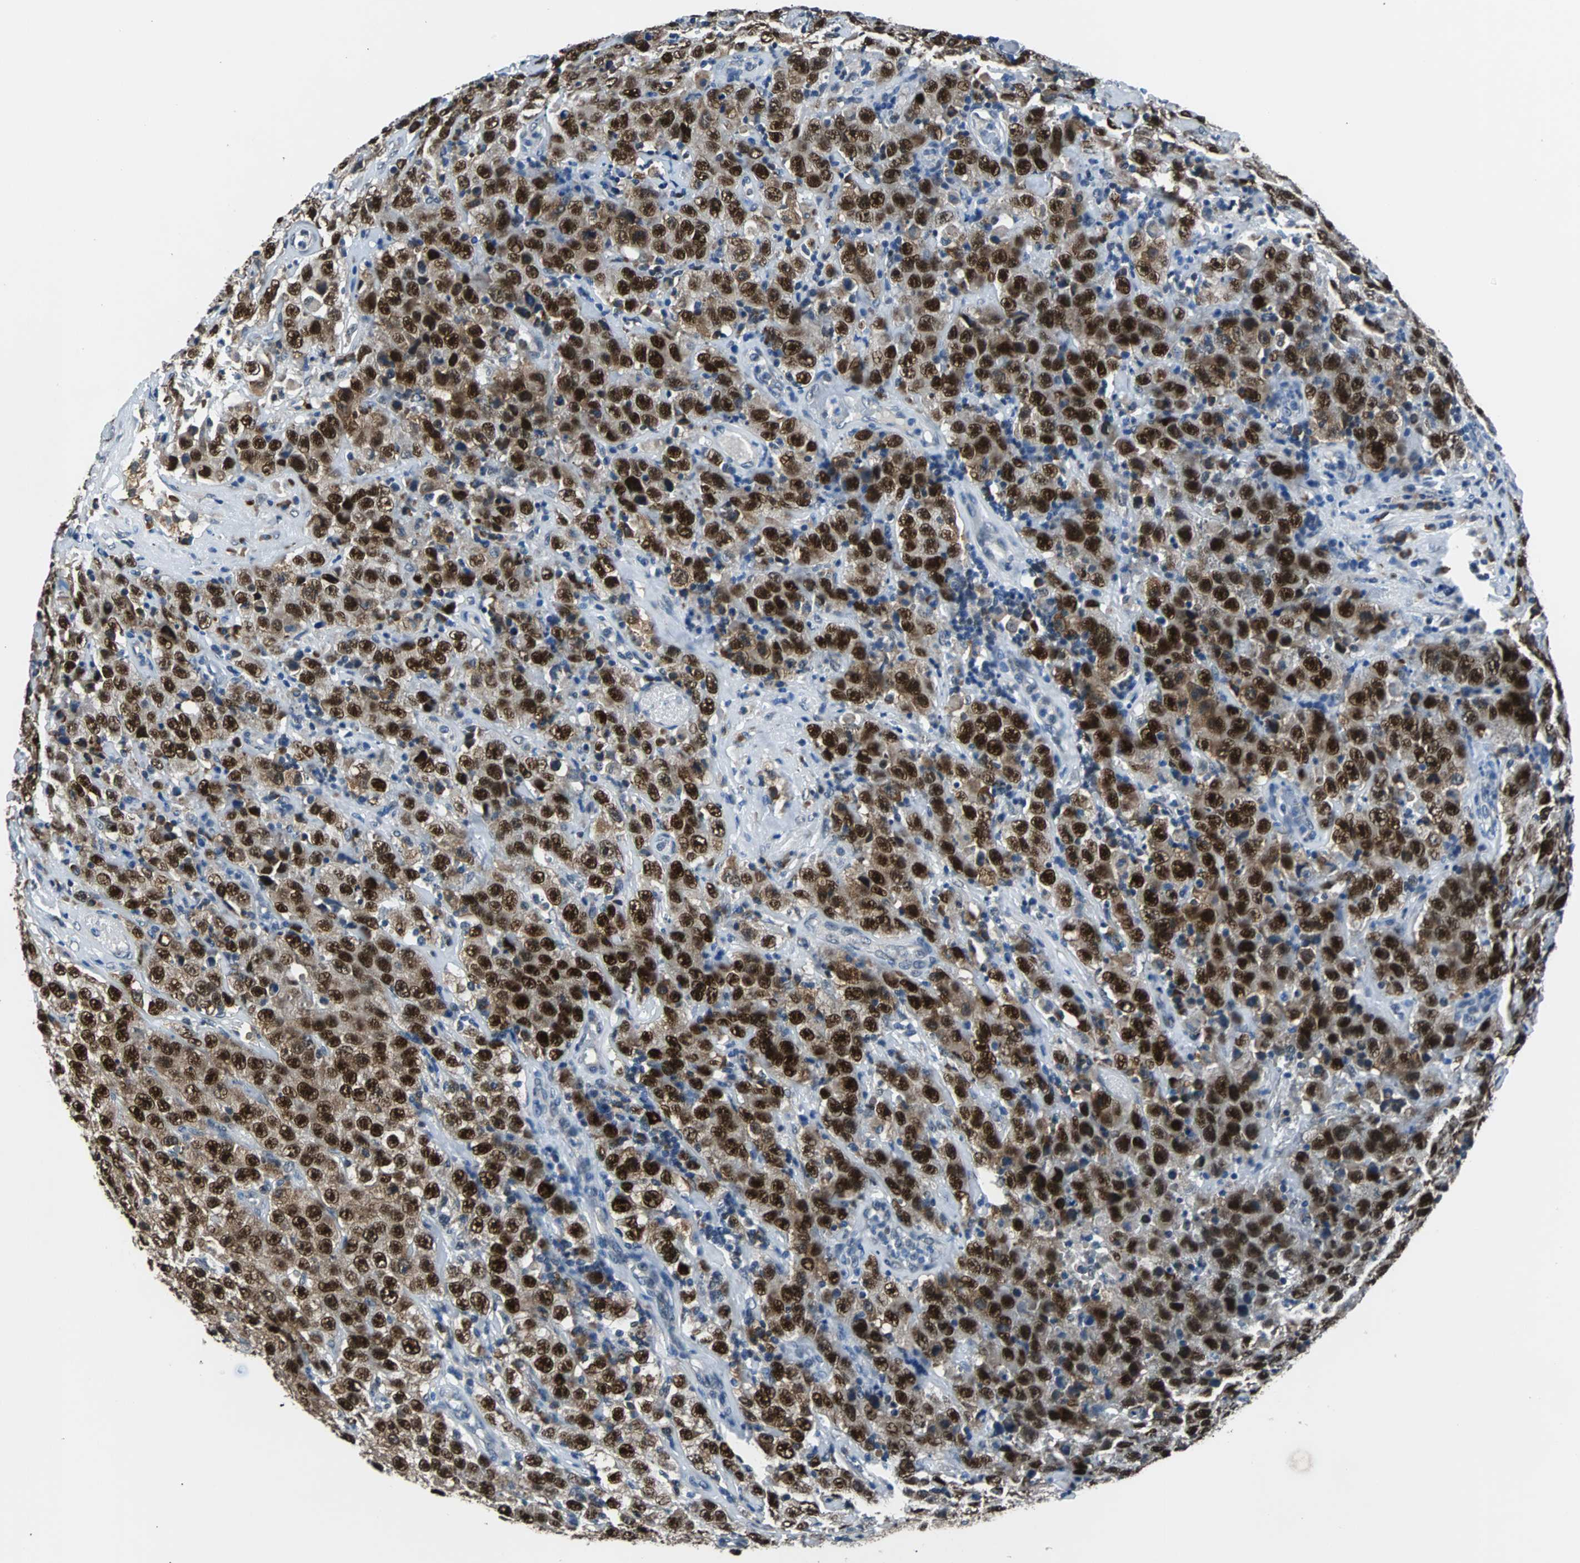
{"staining": {"intensity": "strong", "quantity": ">75%", "location": "nuclear"}, "tissue": "testis cancer", "cell_type": "Tumor cells", "image_type": "cancer", "snomed": [{"axis": "morphology", "description": "Seminoma, NOS"}, {"axis": "topography", "description": "Testis"}], "caption": "Protein expression analysis of testis cancer (seminoma) exhibits strong nuclear positivity in approximately >75% of tumor cells. Nuclei are stained in blue.", "gene": "USP28", "patient": {"sex": "male", "age": 52}}